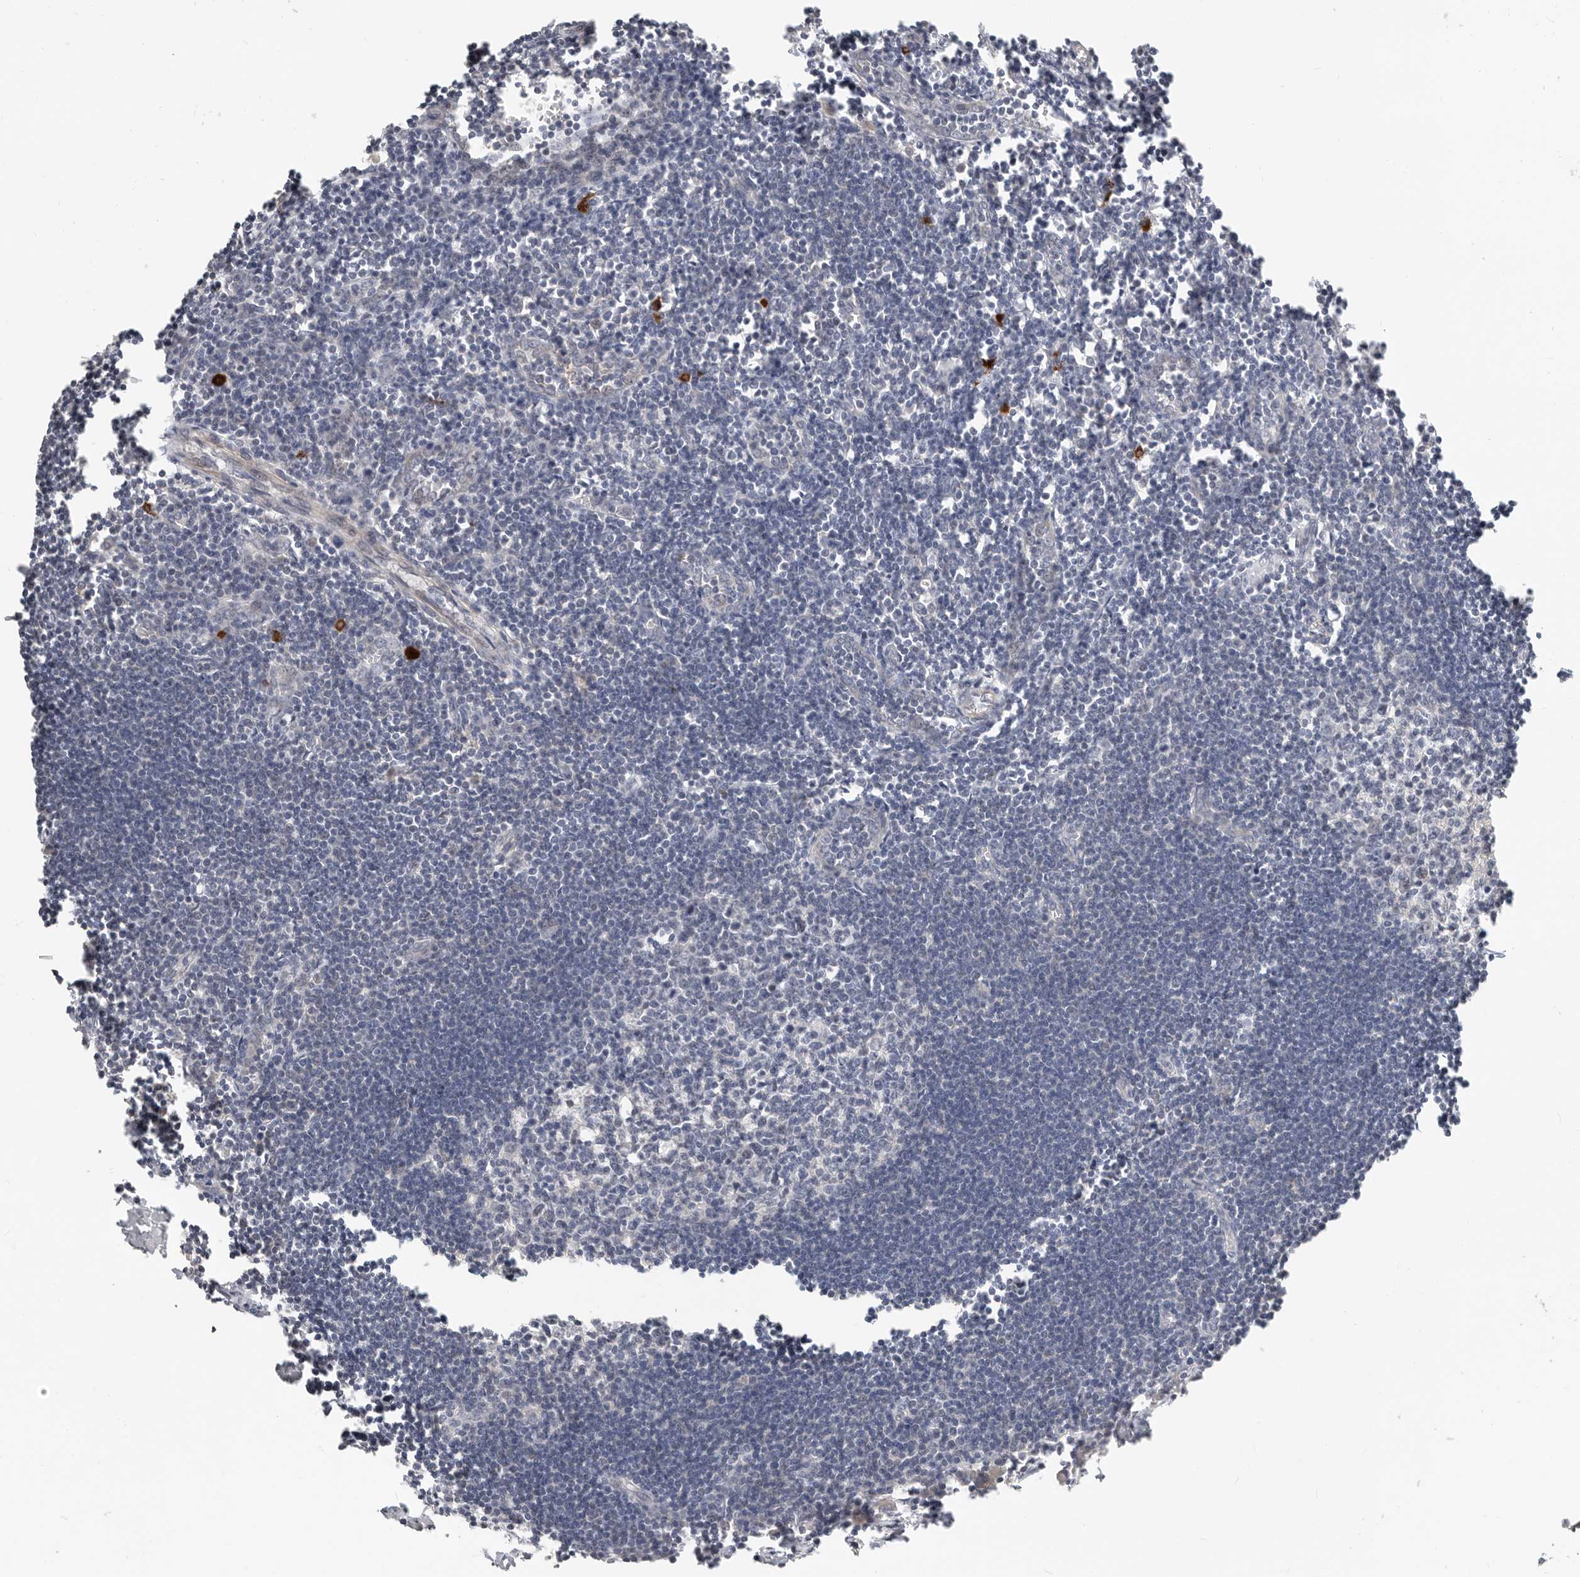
{"staining": {"intensity": "negative", "quantity": "none", "location": "none"}, "tissue": "lymph node", "cell_type": "Germinal center cells", "image_type": "normal", "snomed": [{"axis": "morphology", "description": "Normal tissue, NOS"}, {"axis": "morphology", "description": "Malignant melanoma, Metastatic site"}, {"axis": "topography", "description": "Lymph node"}], "caption": "Benign lymph node was stained to show a protein in brown. There is no significant positivity in germinal center cells. (DAB (3,3'-diaminobenzidine) immunohistochemistry (IHC), high magnification).", "gene": "ZRANB1", "patient": {"sex": "male", "age": 41}}